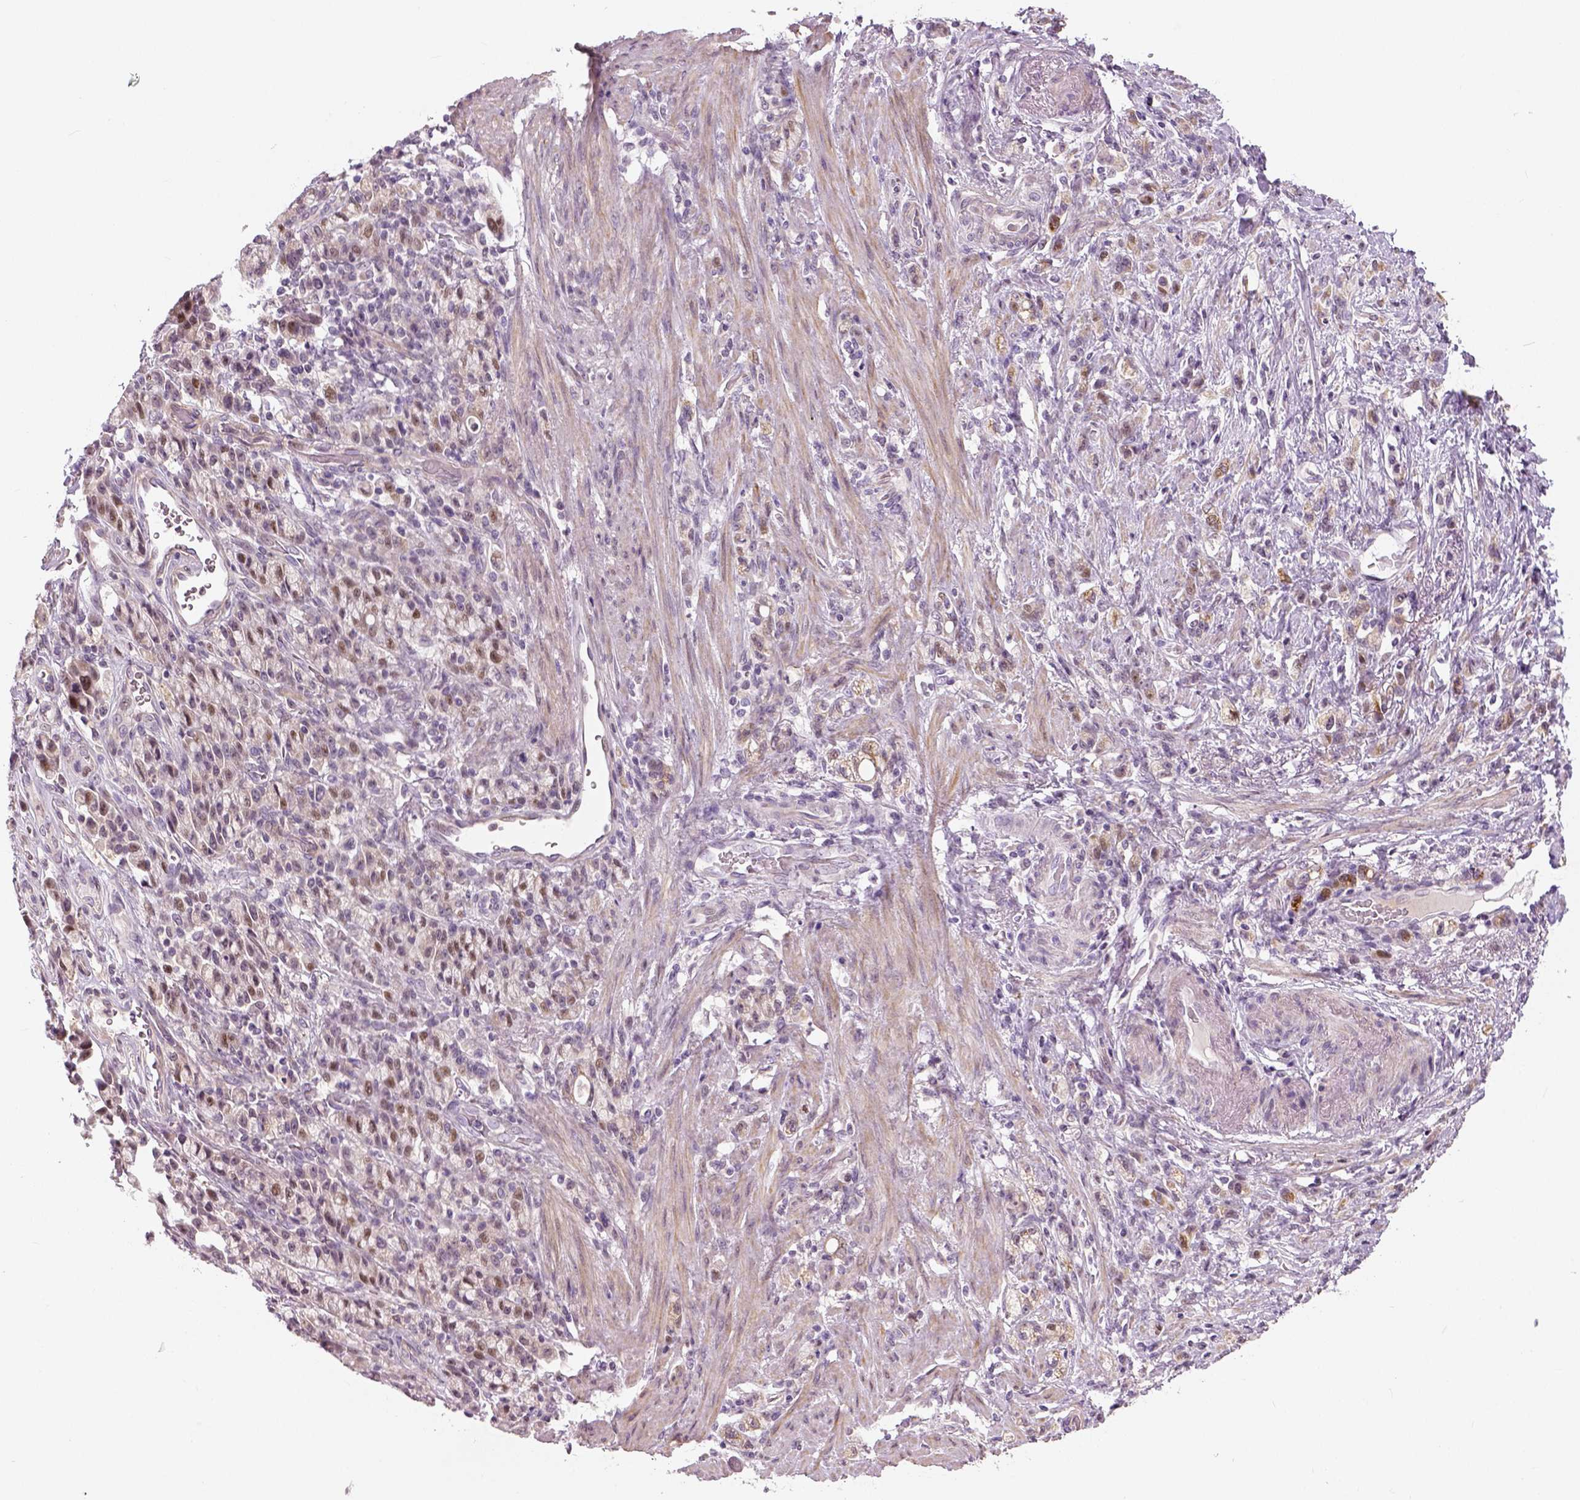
{"staining": {"intensity": "weak", "quantity": "<25%", "location": "nuclear"}, "tissue": "stomach cancer", "cell_type": "Tumor cells", "image_type": "cancer", "snomed": [{"axis": "morphology", "description": "Adenocarcinoma, NOS"}, {"axis": "topography", "description": "Stomach"}], "caption": "DAB immunohistochemical staining of human stomach adenocarcinoma shows no significant expression in tumor cells.", "gene": "NECAB1", "patient": {"sex": "male", "age": 77}}